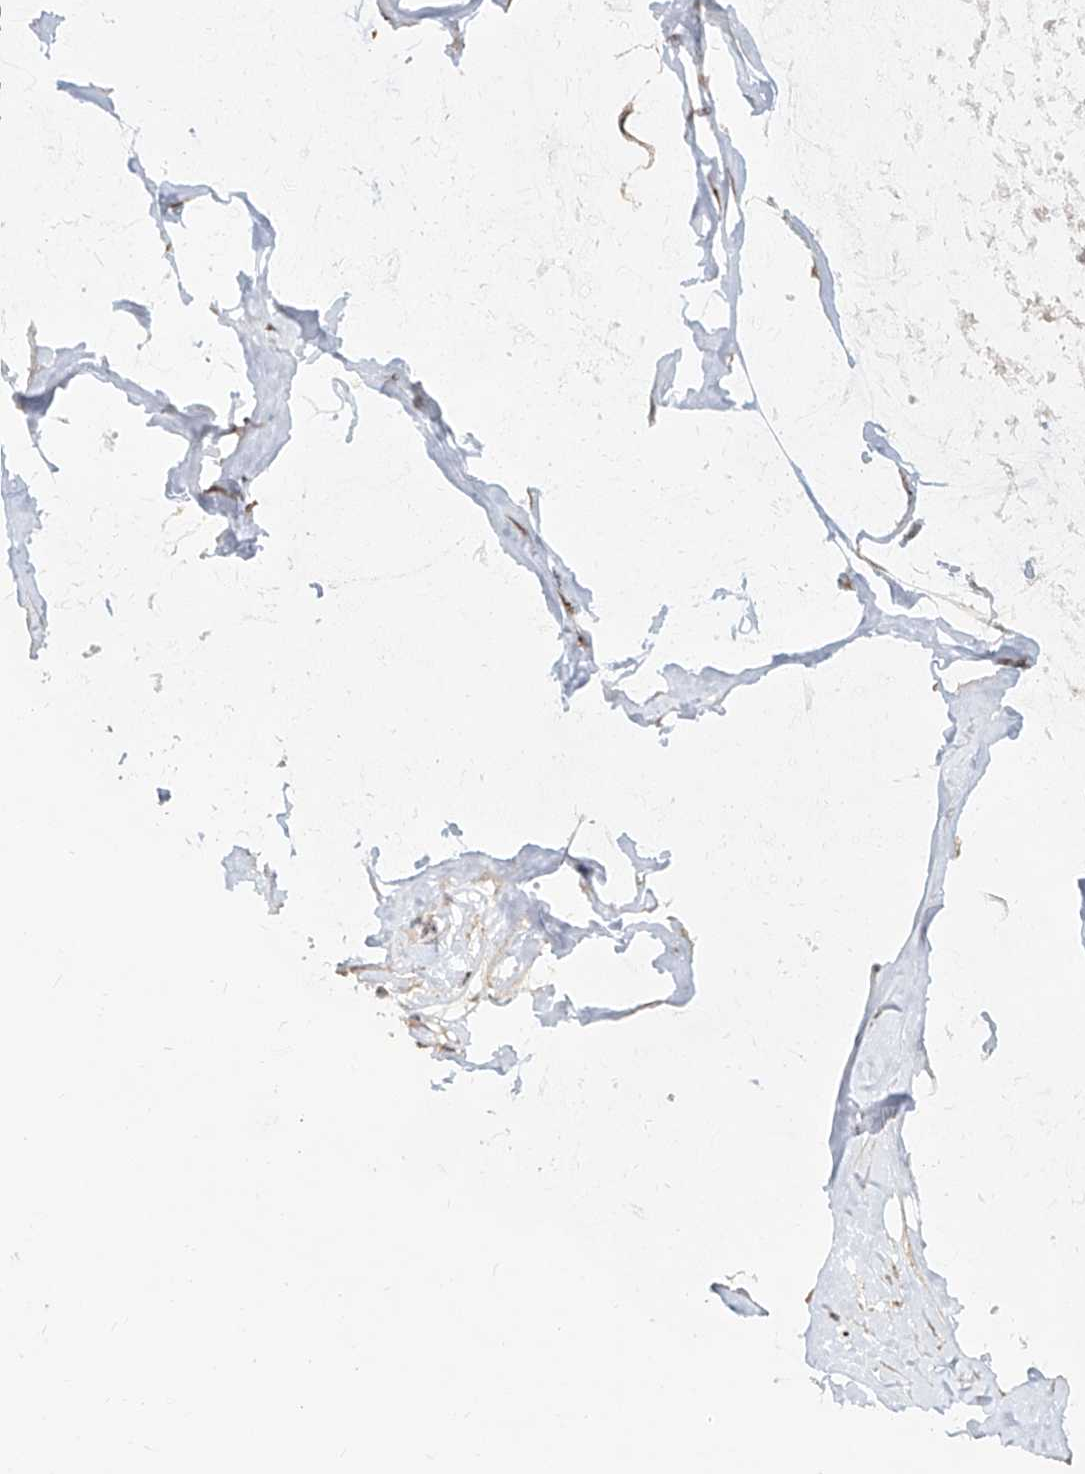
{"staining": {"intensity": "moderate", "quantity": ">75%", "location": "cytoplasmic/membranous,nuclear"}, "tissue": "ovarian cancer", "cell_type": "Tumor cells", "image_type": "cancer", "snomed": [{"axis": "morphology", "description": "Cystadenocarcinoma, mucinous, NOS"}, {"axis": "topography", "description": "Ovary"}], "caption": "Human mucinous cystadenocarcinoma (ovarian) stained with a protein marker reveals moderate staining in tumor cells.", "gene": "BYSL", "patient": {"sex": "female", "age": 39}}